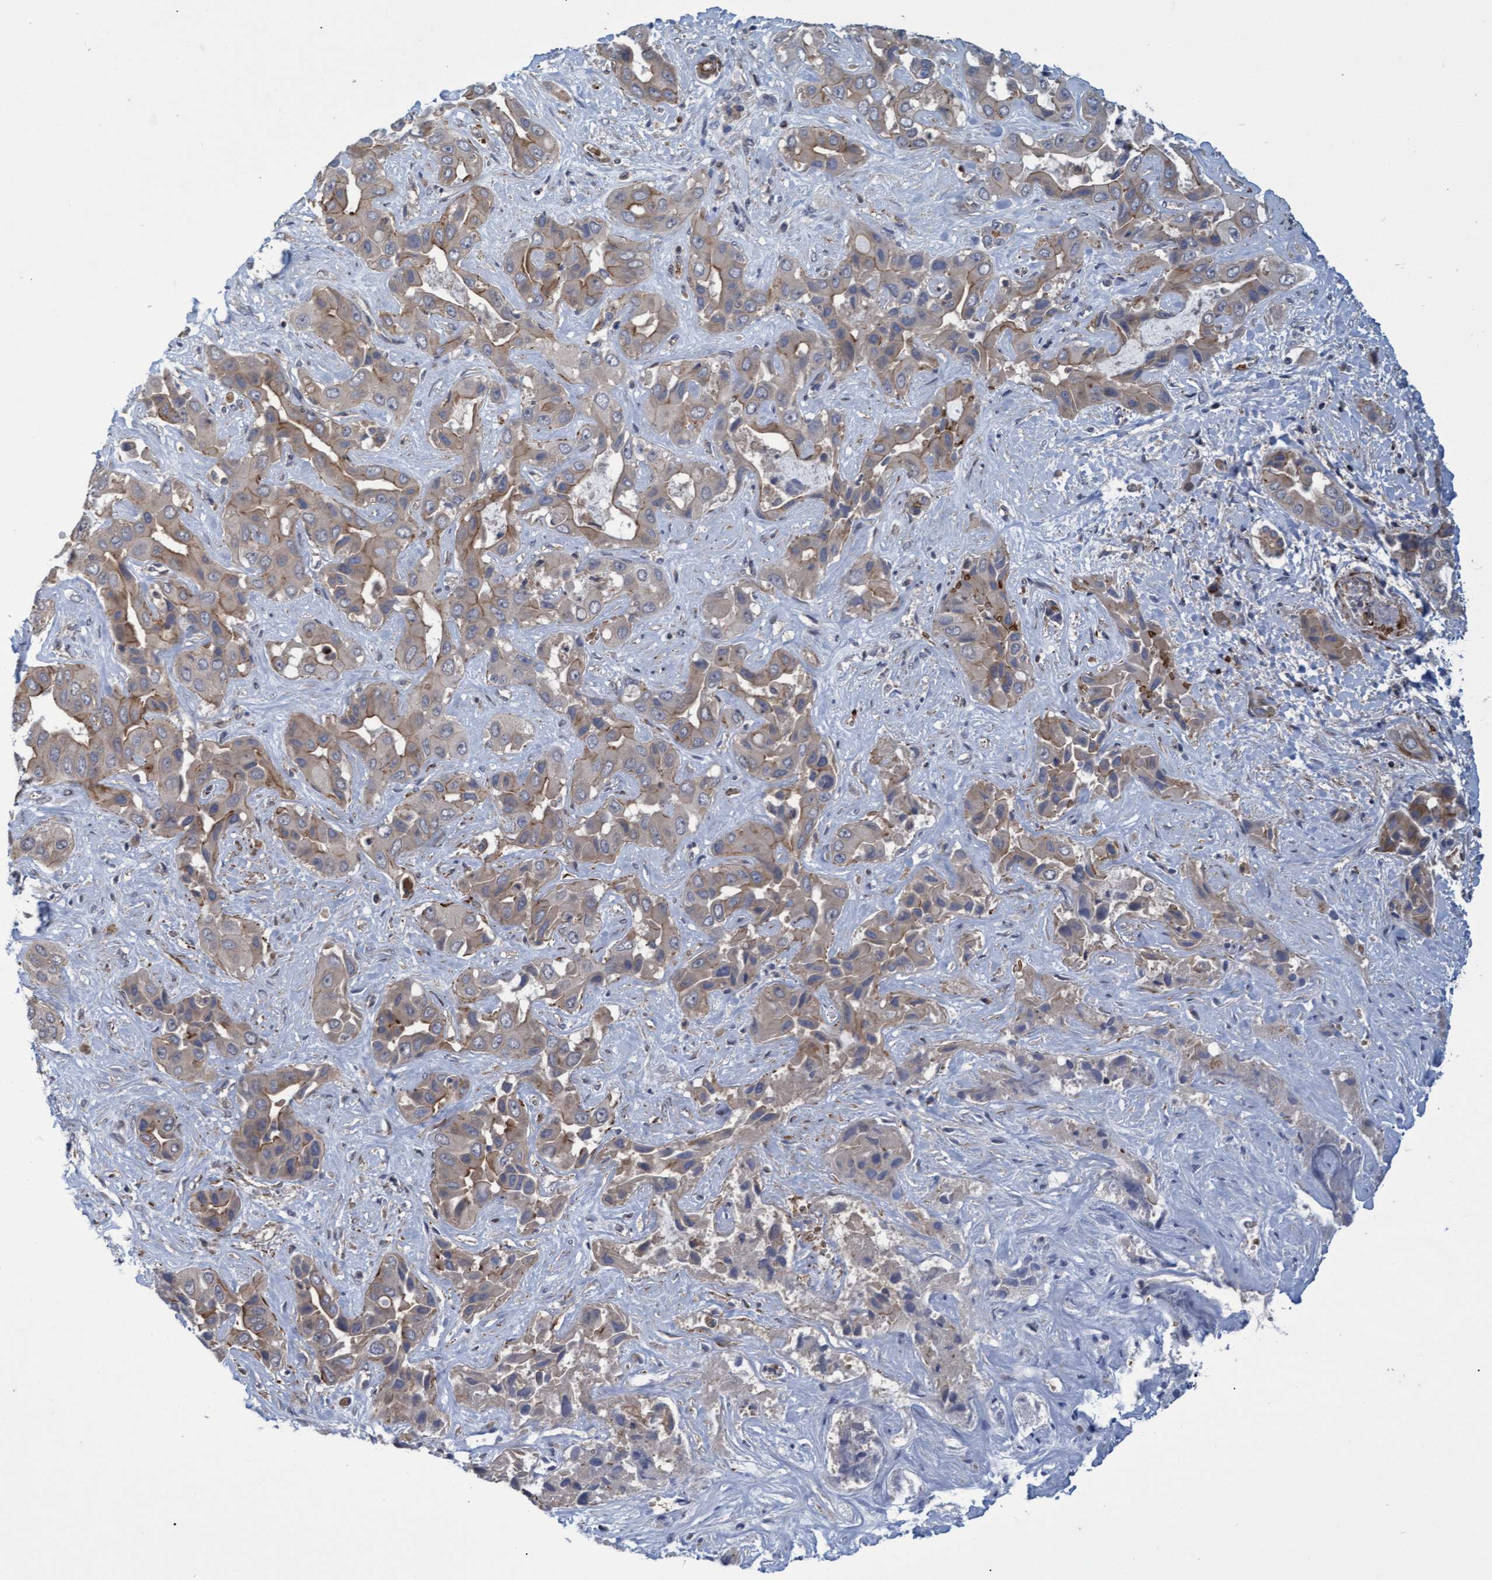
{"staining": {"intensity": "weak", "quantity": ">75%", "location": "cytoplasmic/membranous"}, "tissue": "liver cancer", "cell_type": "Tumor cells", "image_type": "cancer", "snomed": [{"axis": "morphology", "description": "Cholangiocarcinoma"}, {"axis": "topography", "description": "Liver"}], "caption": "A photomicrograph of human liver cholangiocarcinoma stained for a protein demonstrates weak cytoplasmic/membranous brown staining in tumor cells.", "gene": "NAA15", "patient": {"sex": "female", "age": 52}}